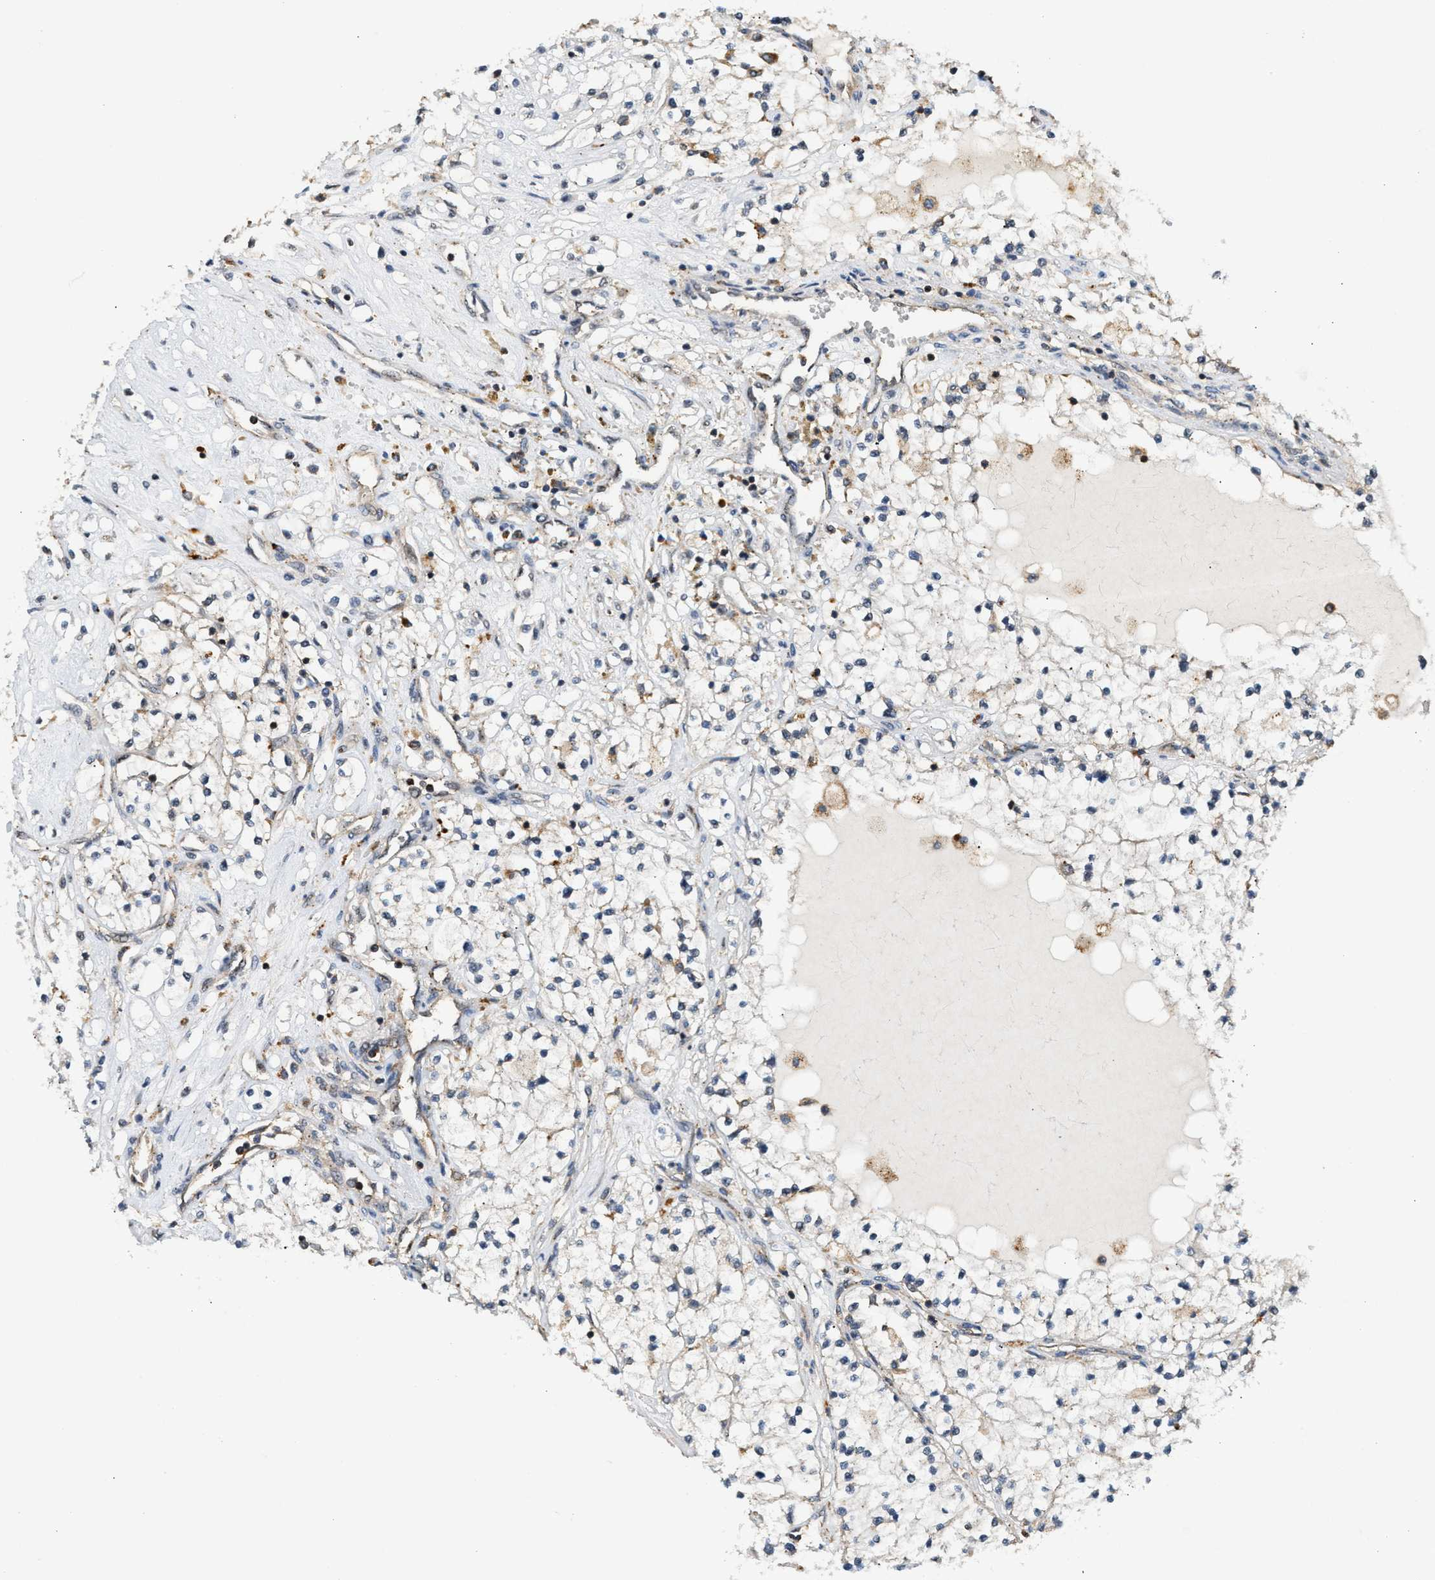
{"staining": {"intensity": "weak", "quantity": "<25%", "location": "cytoplasmic/membranous"}, "tissue": "renal cancer", "cell_type": "Tumor cells", "image_type": "cancer", "snomed": [{"axis": "morphology", "description": "Adenocarcinoma, NOS"}, {"axis": "topography", "description": "Kidney"}], "caption": "Renal adenocarcinoma stained for a protein using immunohistochemistry shows no staining tumor cells.", "gene": "MAP2K5", "patient": {"sex": "male", "age": 68}}